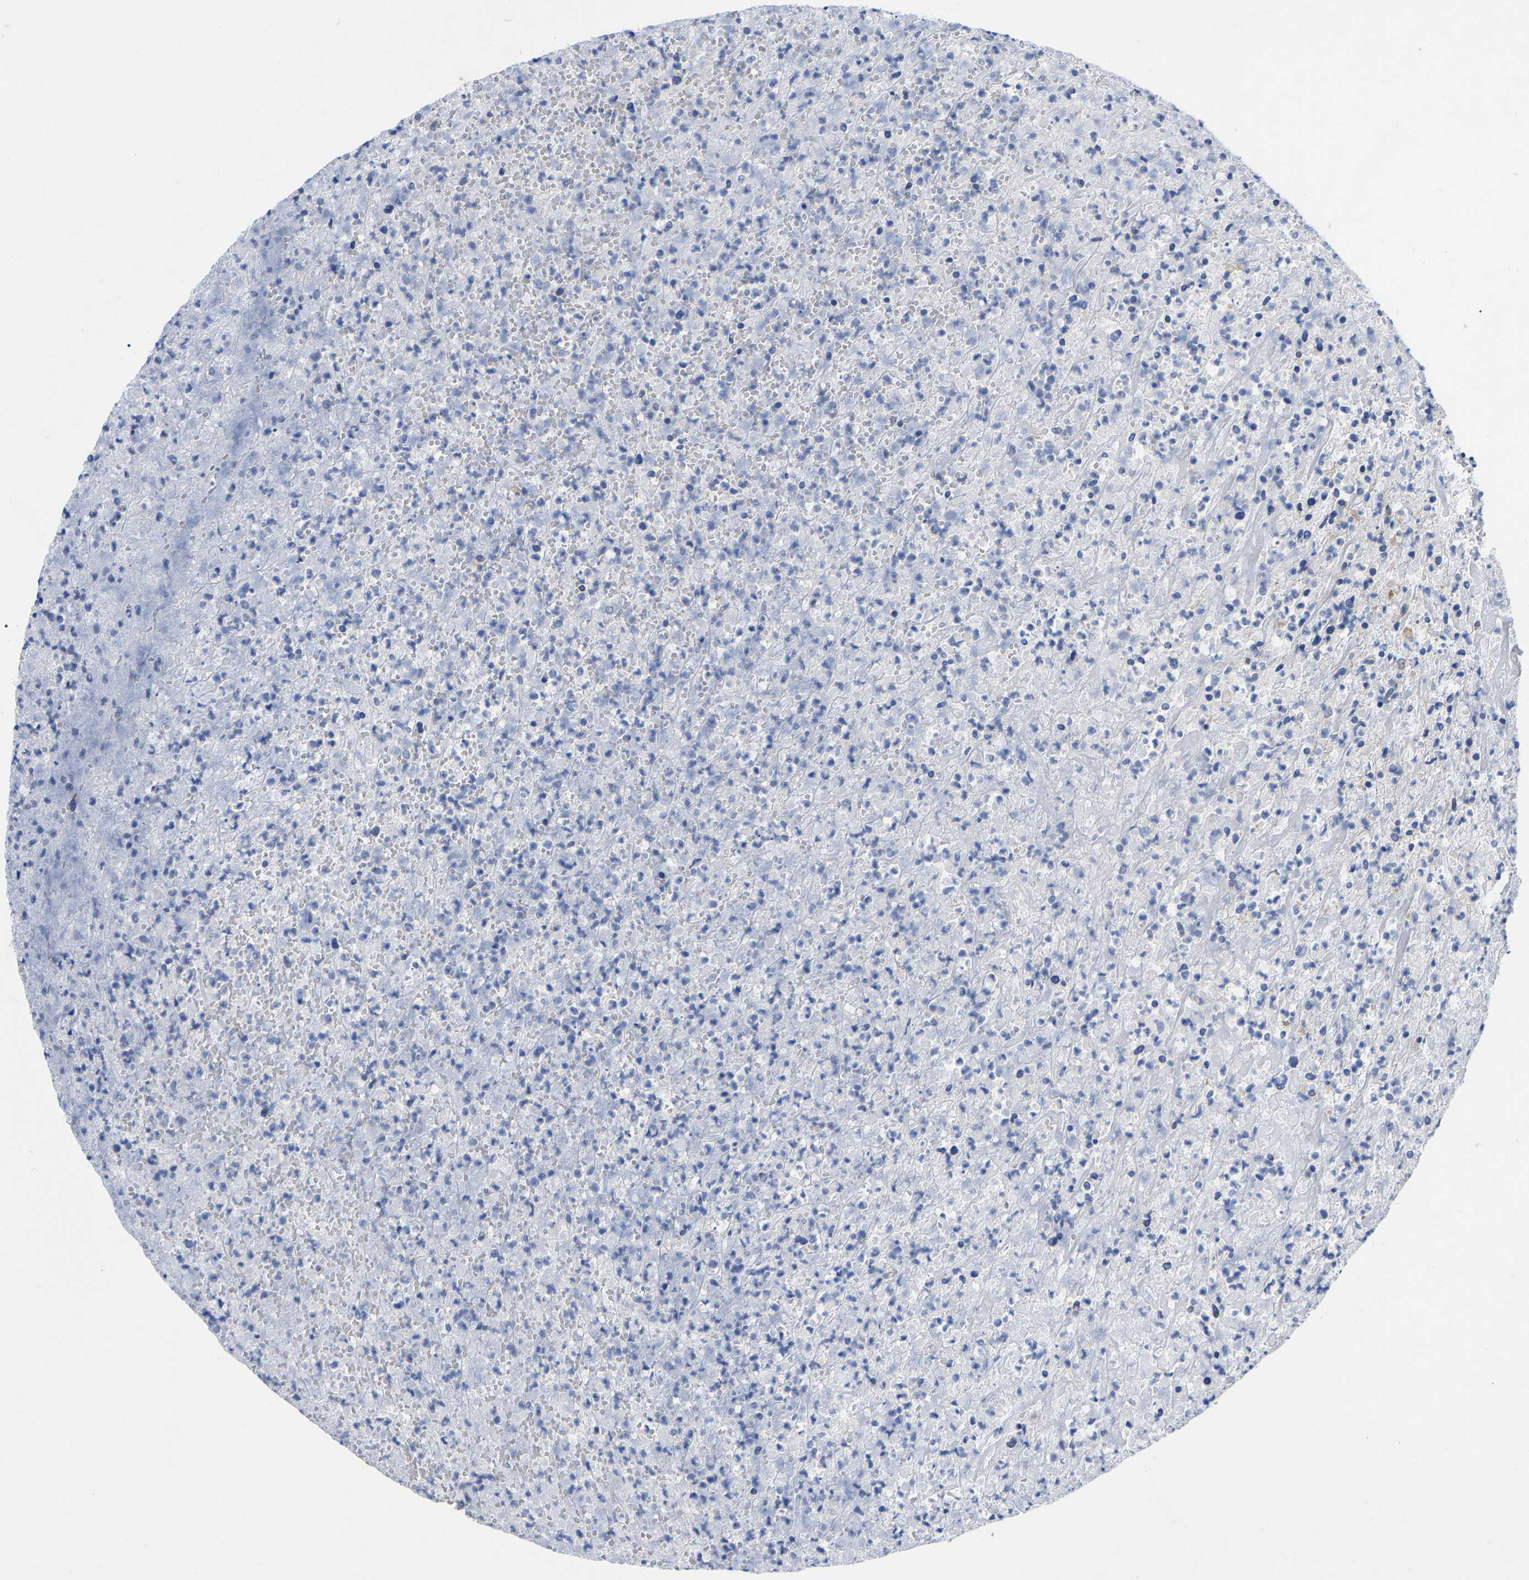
{"staining": {"intensity": "weak", "quantity": ">75%", "location": "cytoplasmic/membranous,nuclear"}, "tissue": "urothelial cancer", "cell_type": "Tumor cells", "image_type": "cancer", "snomed": [{"axis": "morphology", "description": "Urothelial carcinoma, High grade"}, {"axis": "topography", "description": "Urinary bladder"}], "caption": "Immunohistochemical staining of high-grade urothelial carcinoma displays low levels of weak cytoplasmic/membranous and nuclear protein staining in about >75% of tumor cells.", "gene": "UBE4B", "patient": {"sex": "male", "age": 46}}